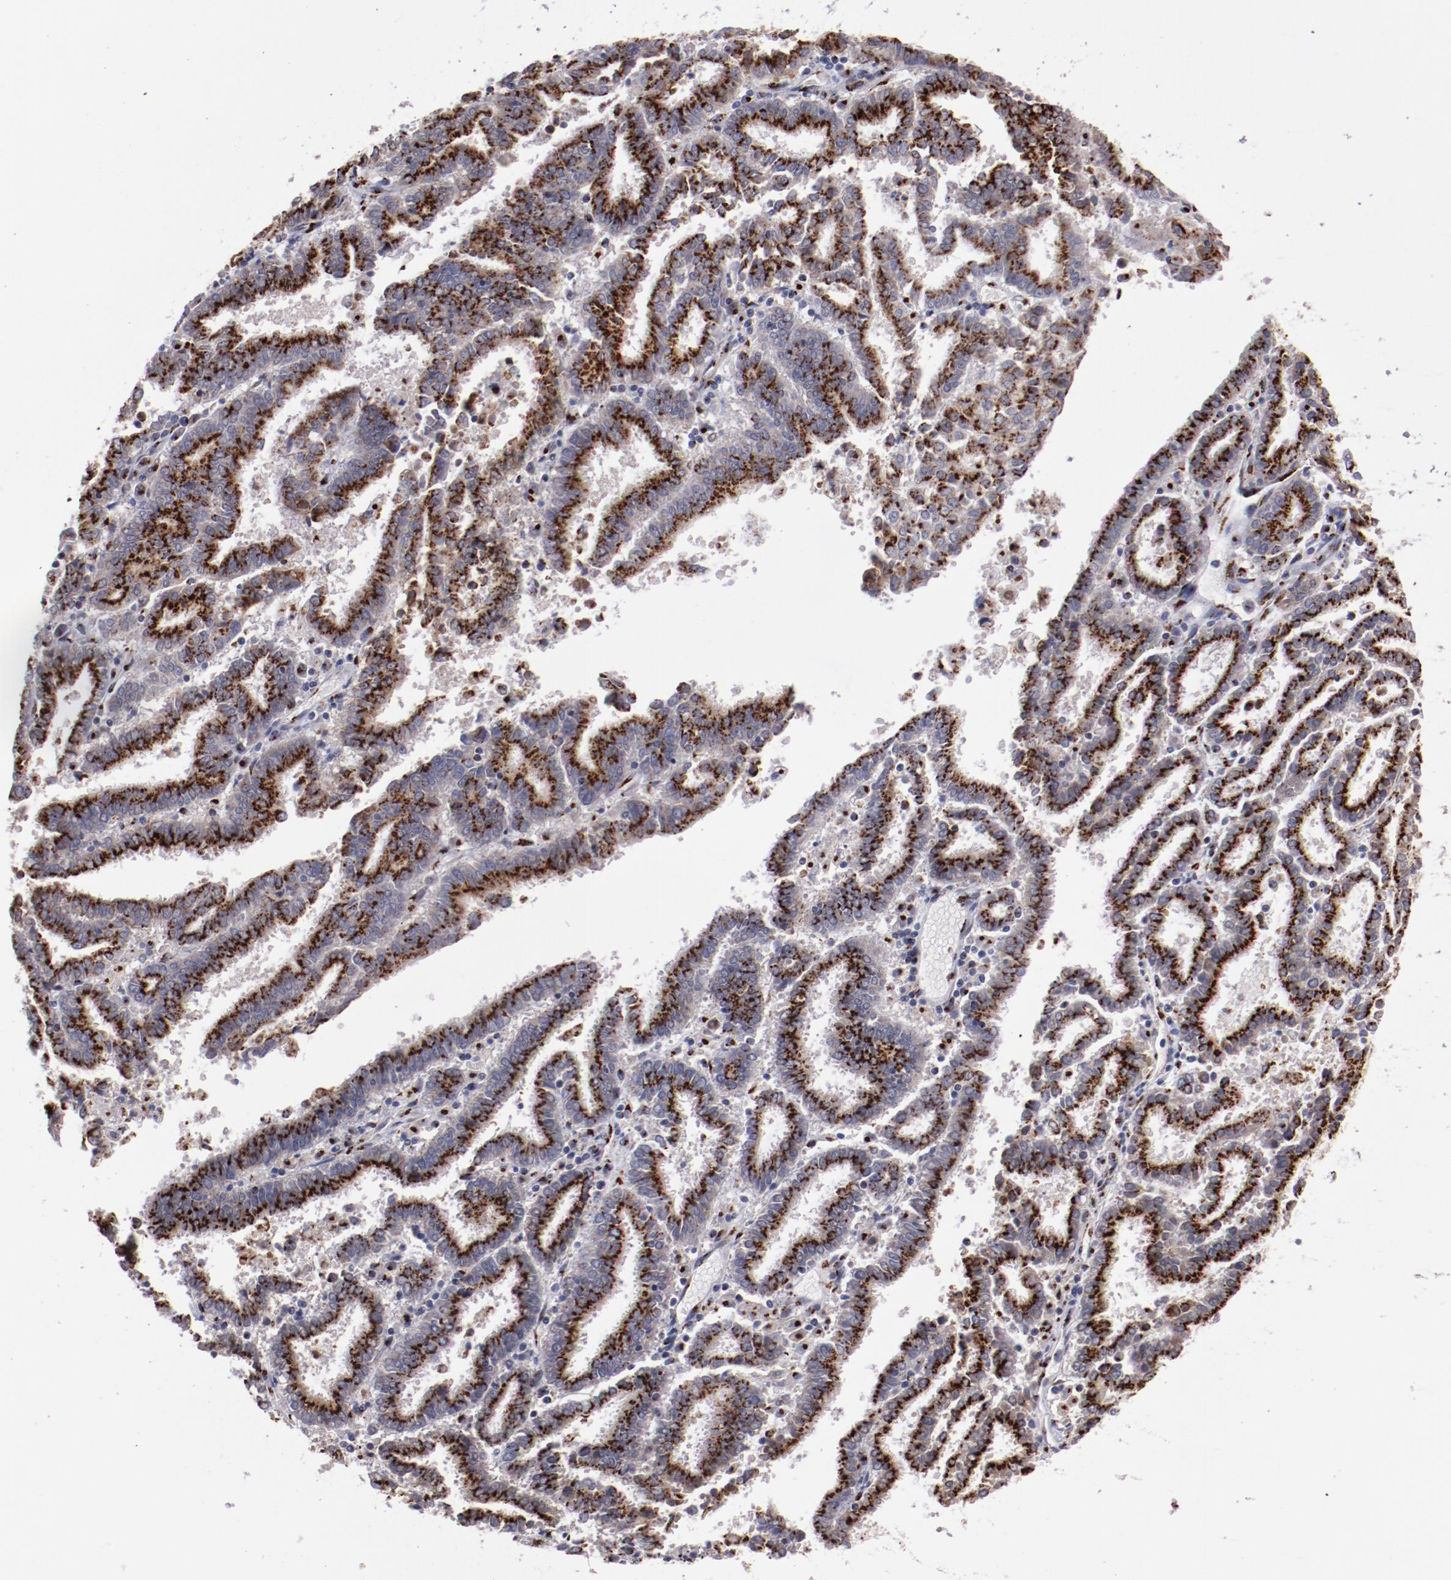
{"staining": {"intensity": "strong", "quantity": ">75%", "location": "nuclear"}, "tissue": "endometrial cancer", "cell_type": "Tumor cells", "image_type": "cancer", "snomed": [{"axis": "morphology", "description": "Adenocarcinoma, NOS"}, {"axis": "topography", "description": "Uterus"}], "caption": "Tumor cells demonstrate high levels of strong nuclear expression in about >75% of cells in endometrial cancer. The staining is performed using DAB brown chromogen to label protein expression. The nuclei are counter-stained blue using hematoxylin.", "gene": "GOLIM4", "patient": {"sex": "female", "age": 83}}